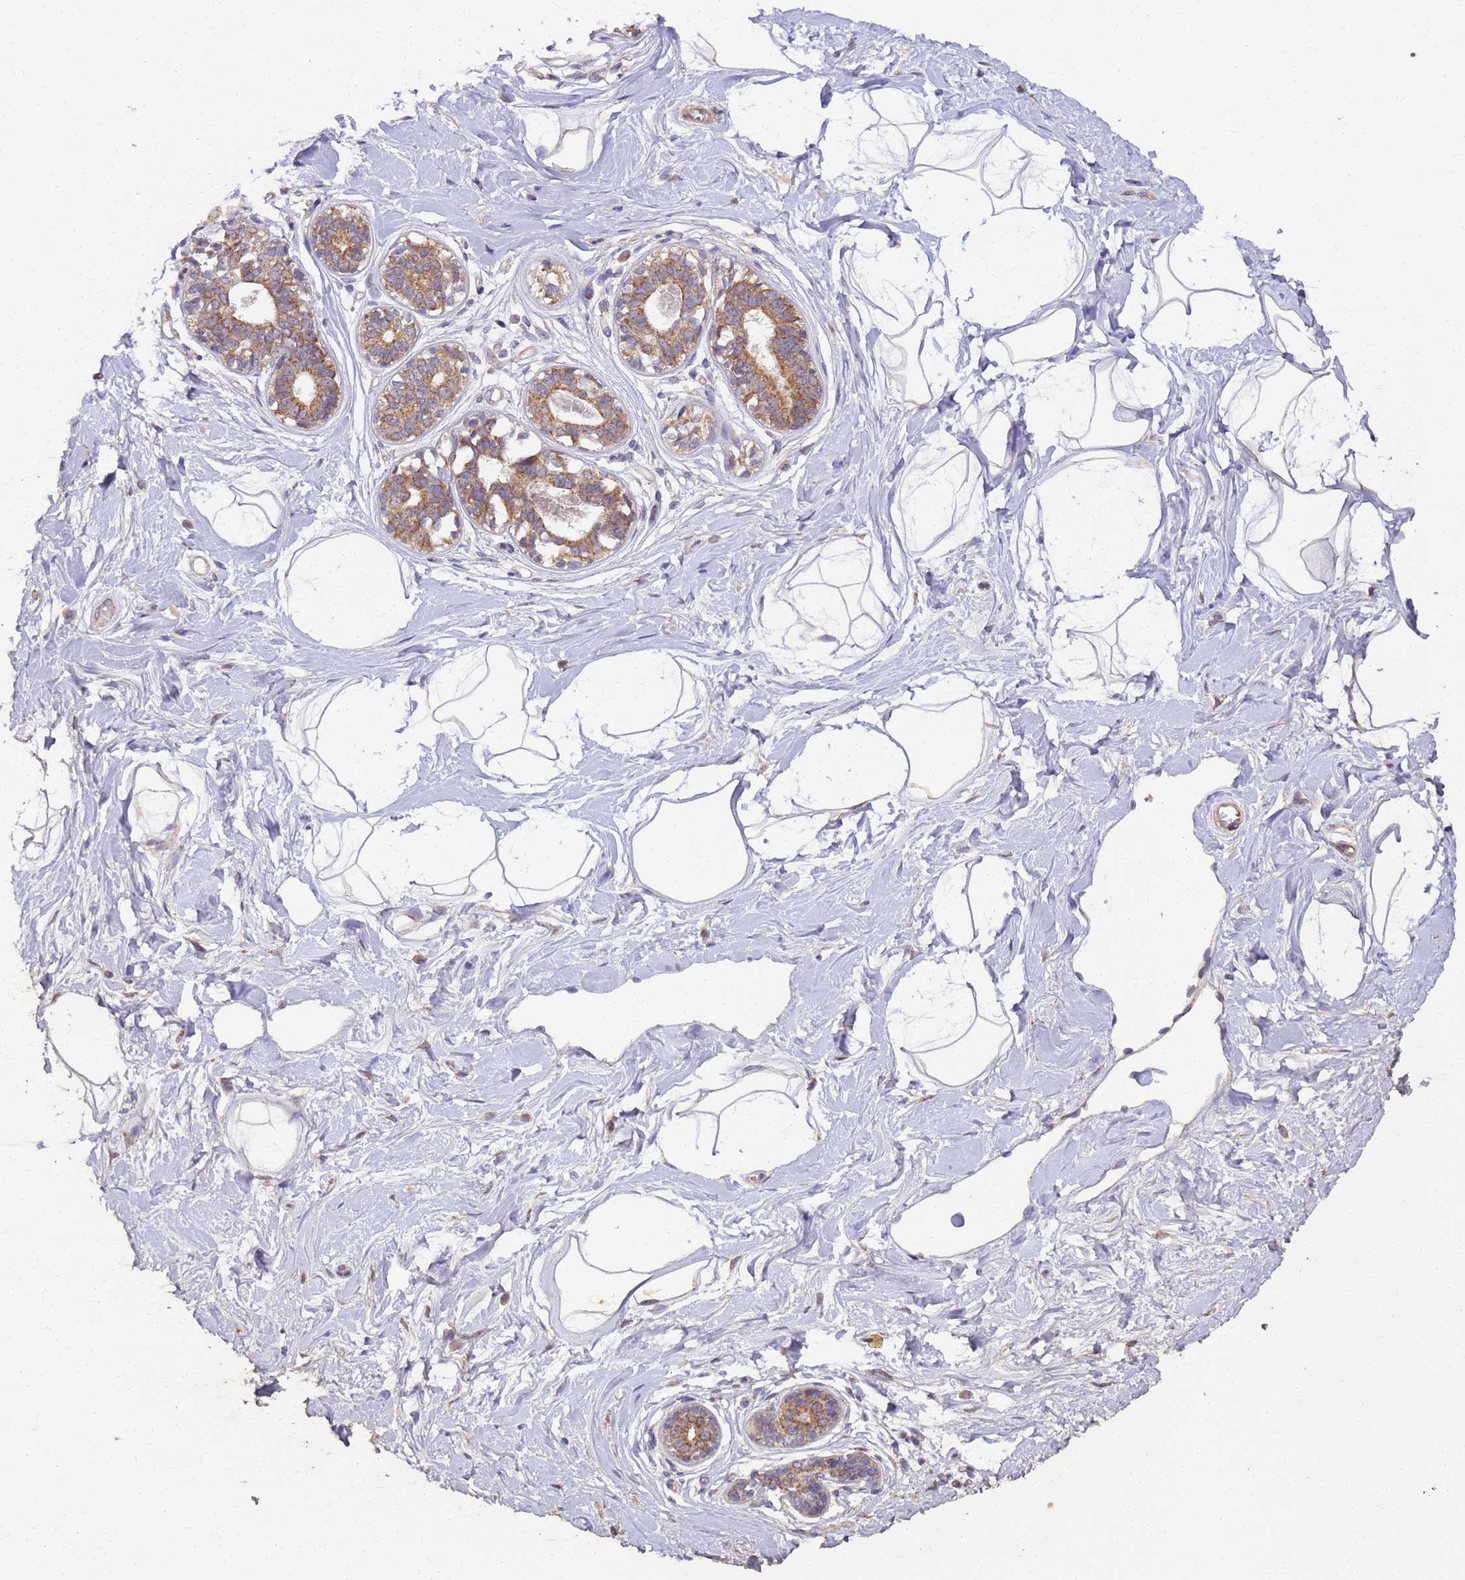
{"staining": {"intensity": "negative", "quantity": "none", "location": "none"}, "tissue": "breast", "cell_type": "Adipocytes", "image_type": "normal", "snomed": [{"axis": "morphology", "description": "Normal tissue, NOS"}, {"axis": "topography", "description": "Breast"}], "caption": "An immunohistochemistry image of normal breast is shown. There is no staining in adipocytes of breast.", "gene": "RAPGEF3", "patient": {"sex": "female", "age": 45}}